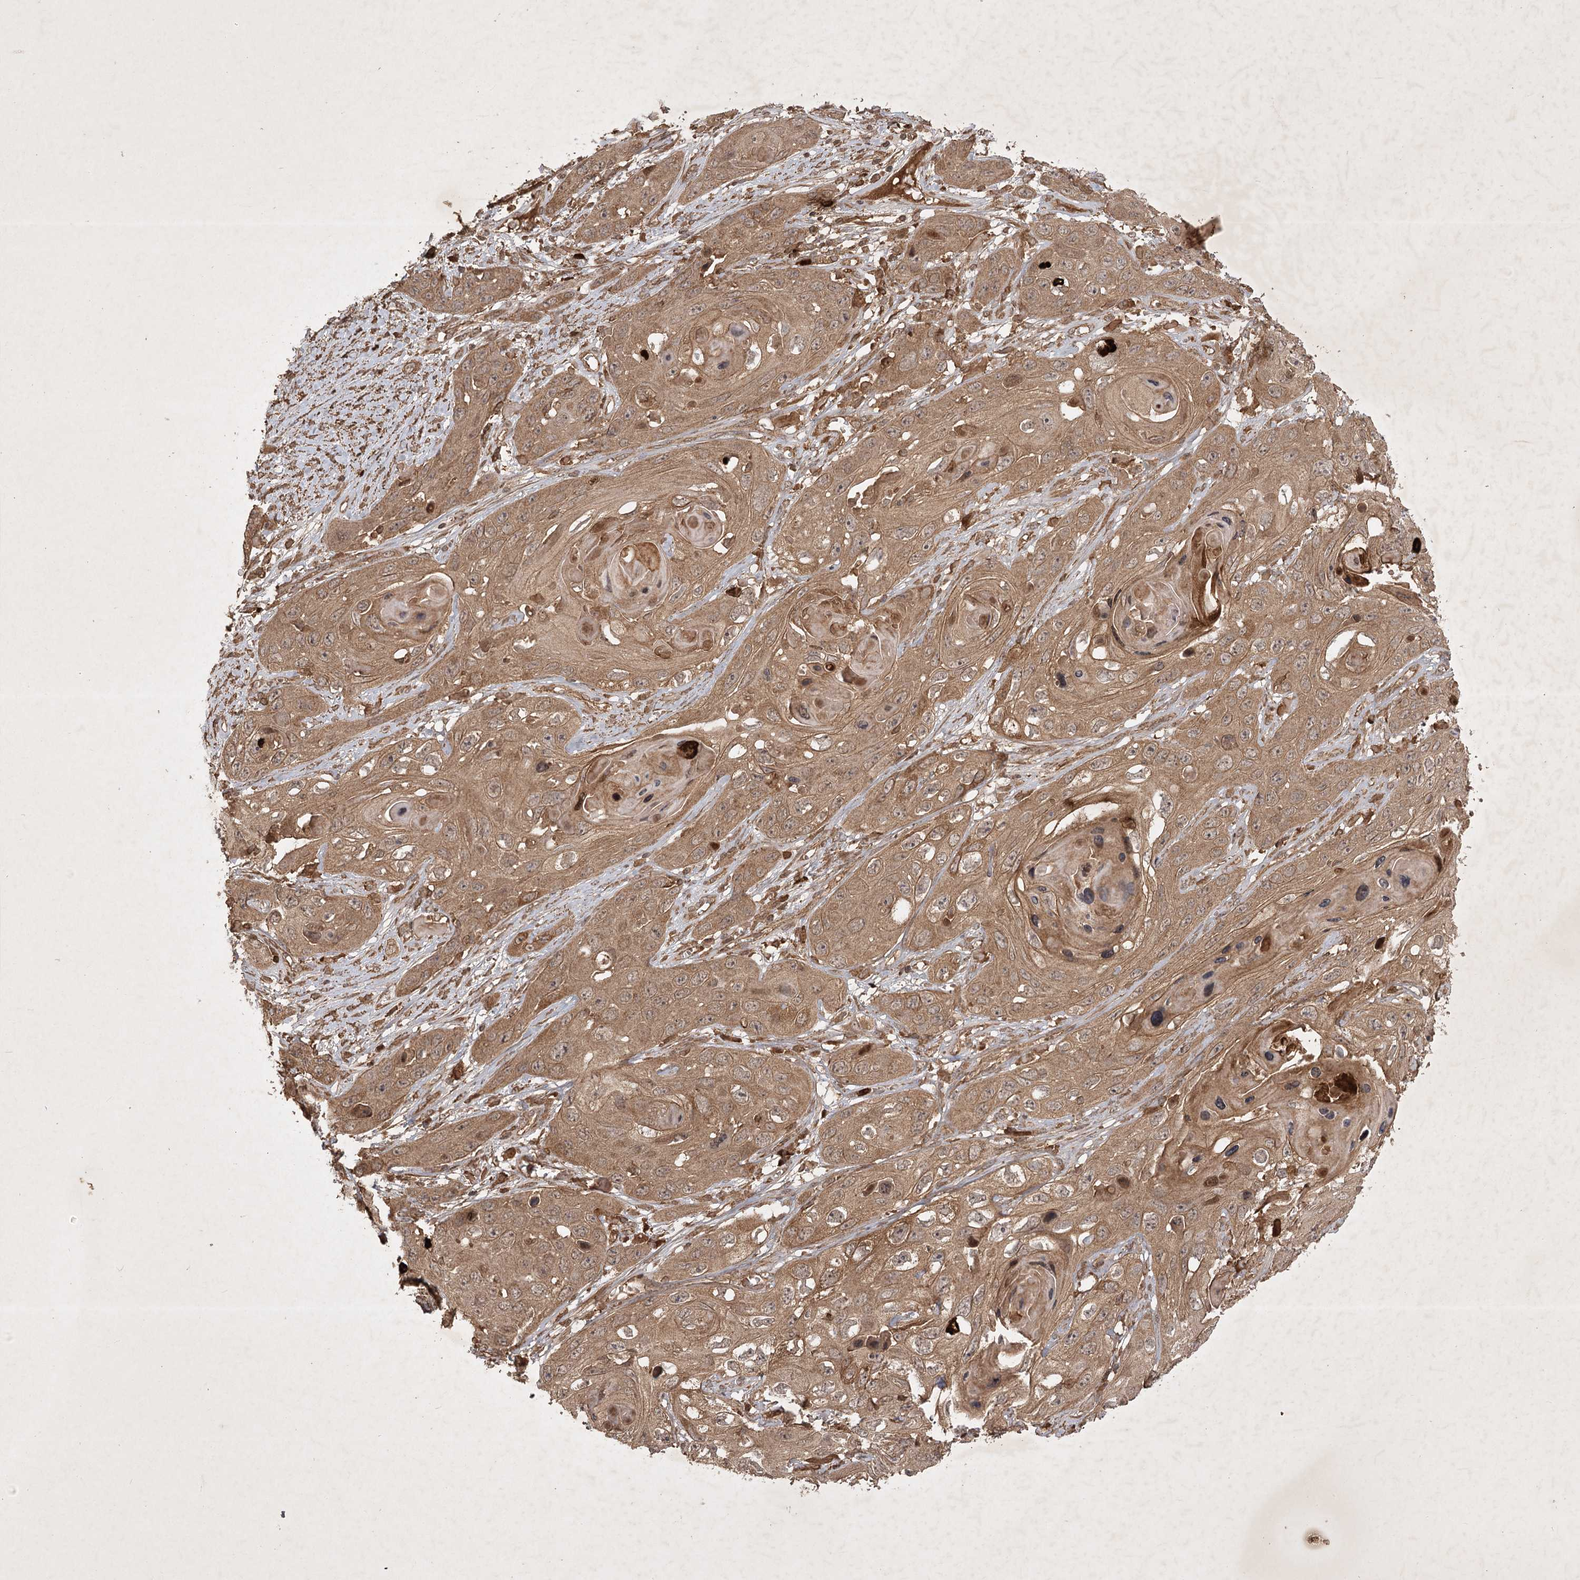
{"staining": {"intensity": "moderate", "quantity": ">75%", "location": "cytoplasmic/membranous"}, "tissue": "skin cancer", "cell_type": "Tumor cells", "image_type": "cancer", "snomed": [{"axis": "morphology", "description": "Squamous cell carcinoma, NOS"}, {"axis": "topography", "description": "Skin"}], "caption": "Immunohistochemistry micrograph of human skin cancer stained for a protein (brown), which shows medium levels of moderate cytoplasmic/membranous staining in approximately >75% of tumor cells.", "gene": "ARL13A", "patient": {"sex": "male", "age": 55}}